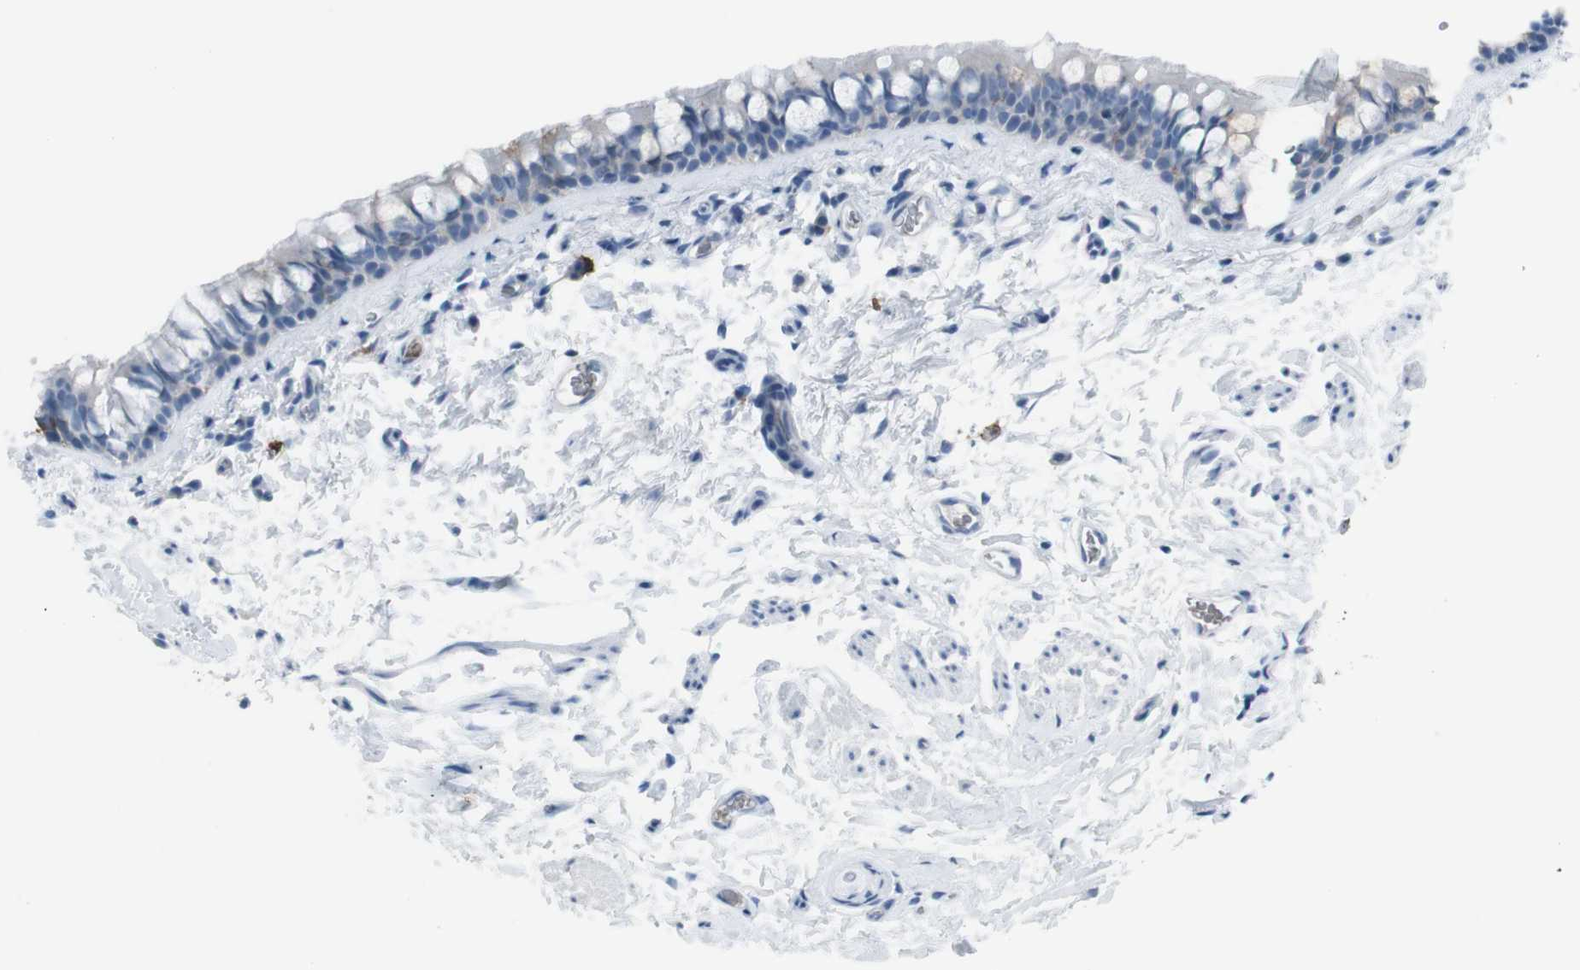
{"staining": {"intensity": "strong", "quantity": "<25%", "location": "cytoplasmic/membranous"}, "tissue": "bronchus", "cell_type": "Respiratory epithelial cells", "image_type": "normal", "snomed": [{"axis": "morphology", "description": "Normal tissue, NOS"}, {"axis": "morphology", "description": "Malignant melanoma, Metastatic site"}, {"axis": "topography", "description": "Bronchus"}, {"axis": "topography", "description": "Lung"}], "caption": "Protein expression analysis of unremarkable bronchus displays strong cytoplasmic/membranous staining in approximately <25% of respiratory epithelial cells.", "gene": "ST6GAL1", "patient": {"sex": "male", "age": 64}}